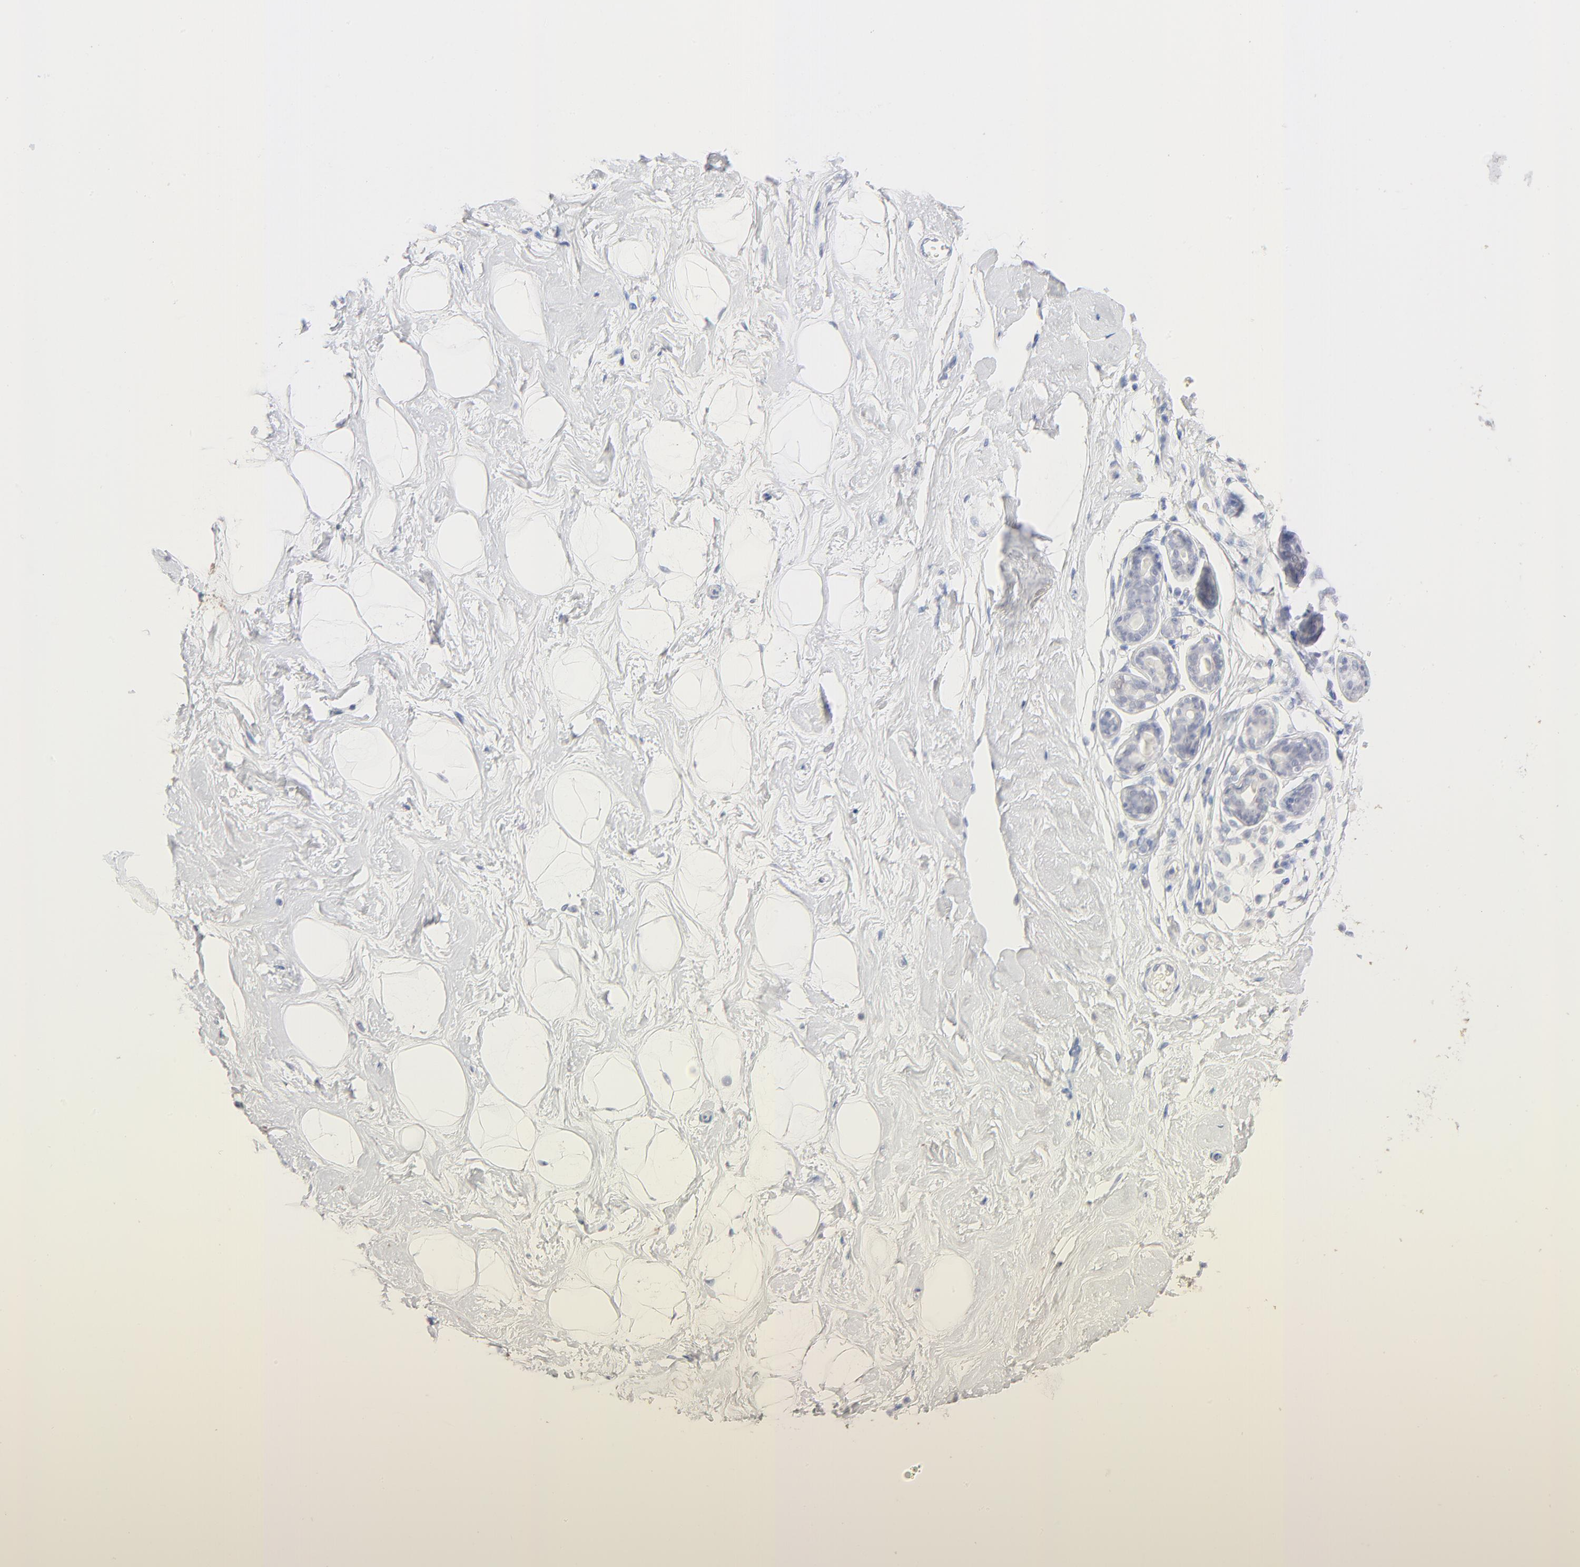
{"staining": {"intensity": "negative", "quantity": "none", "location": "none"}, "tissue": "breast", "cell_type": "Adipocytes", "image_type": "normal", "snomed": [{"axis": "morphology", "description": "Normal tissue, NOS"}, {"axis": "topography", "description": "Breast"}], "caption": "This micrograph is of benign breast stained with immunohistochemistry (IHC) to label a protein in brown with the nuclei are counter-stained blue. There is no staining in adipocytes.", "gene": "ONECUT1", "patient": {"sex": "female", "age": 23}}